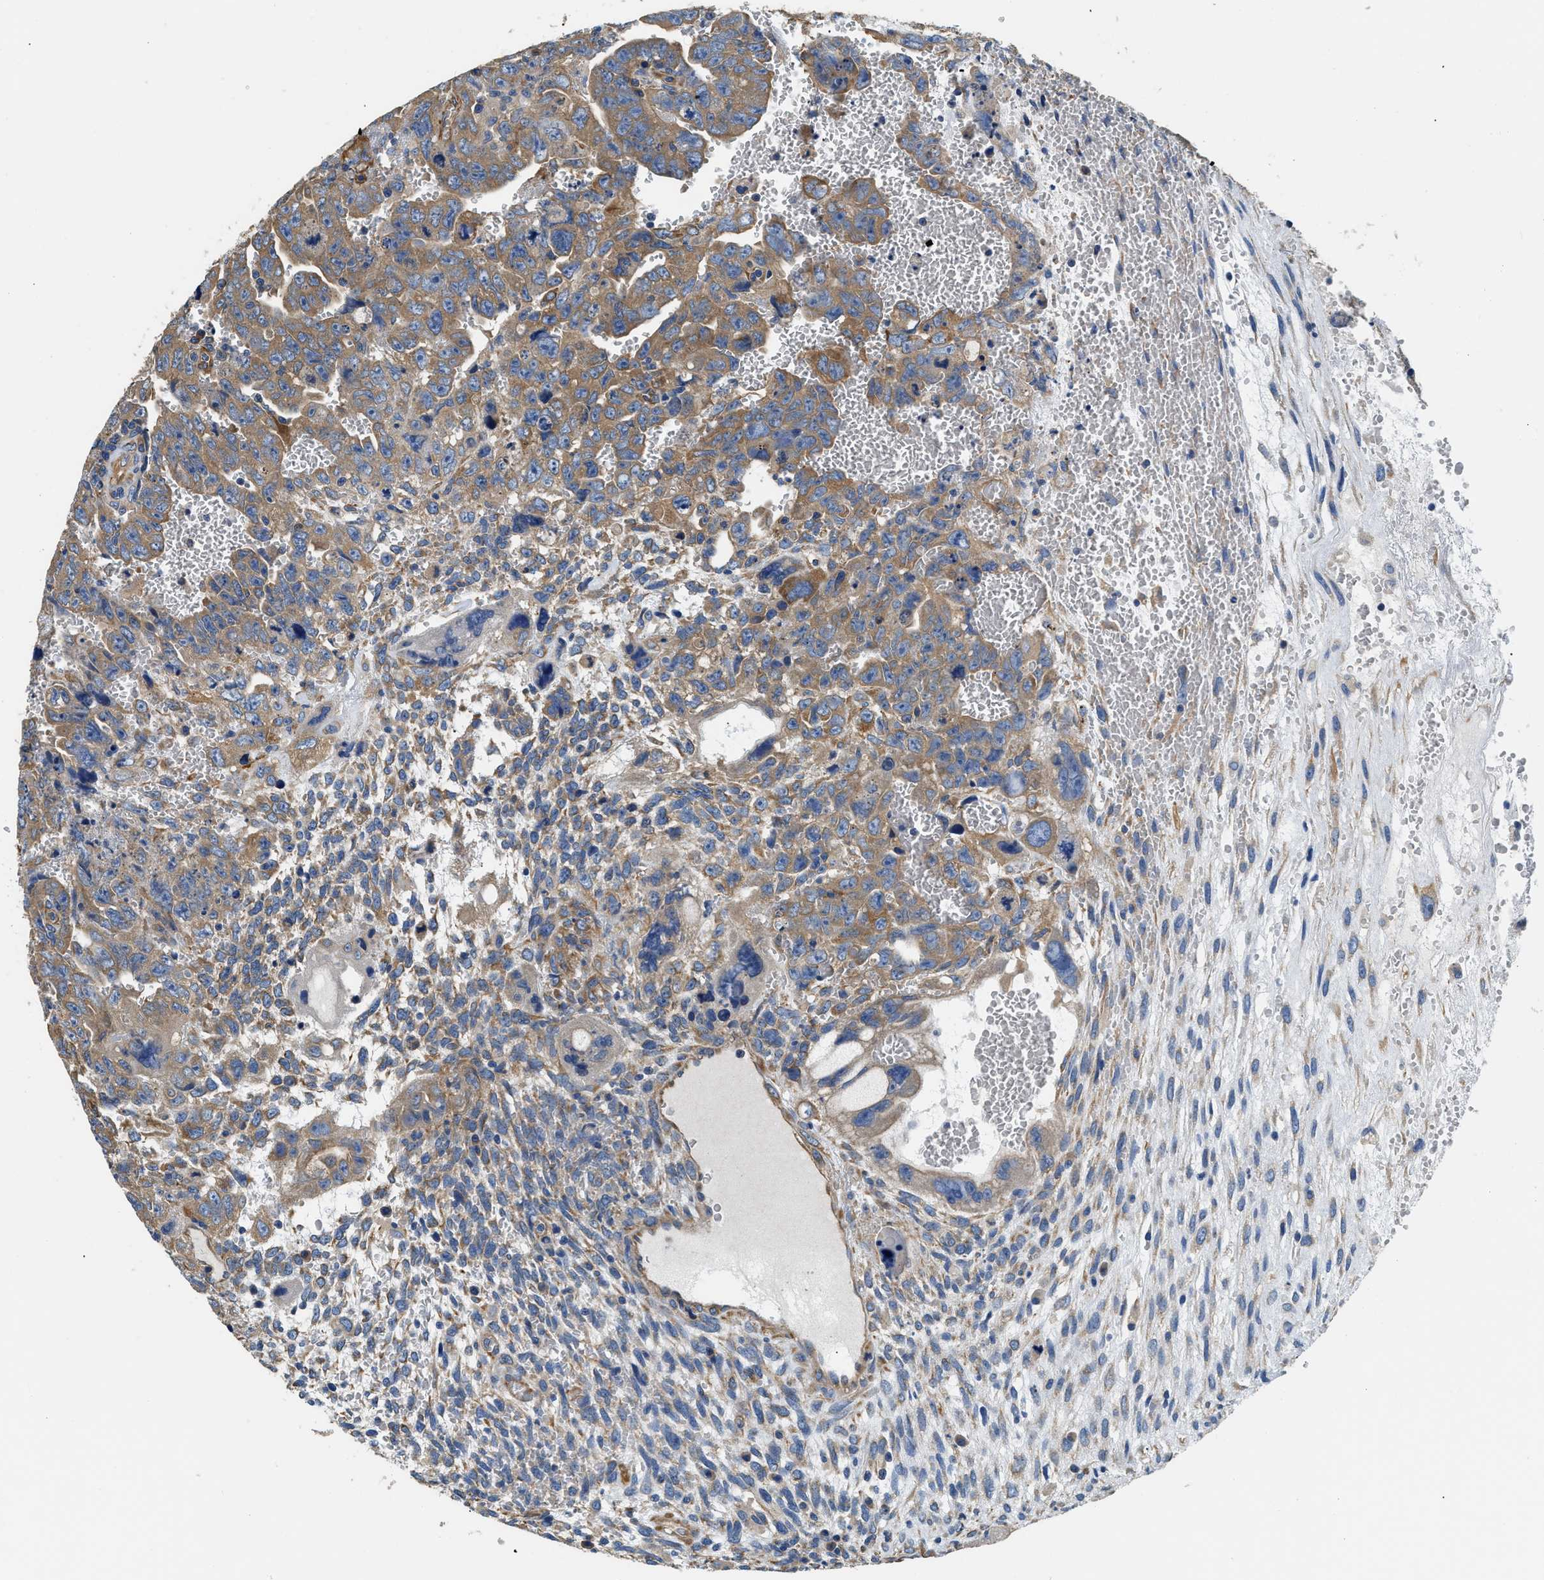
{"staining": {"intensity": "moderate", "quantity": ">75%", "location": "cytoplasmic/membranous"}, "tissue": "testis cancer", "cell_type": "Tumor cells", "image_type": "cancer", "snomed": [{"axis": "morphology", "description": "Carcinoma, Embryonal, NOS"}, {"axis": "topography", "description": "Testis"}], "caption": "Human testis embryonal carcinoma stained with a protein marker demonstrates moderate staining in tumor cells.", "gene": "CSDE1", "patient": {"sex": "male", "age": 28}}